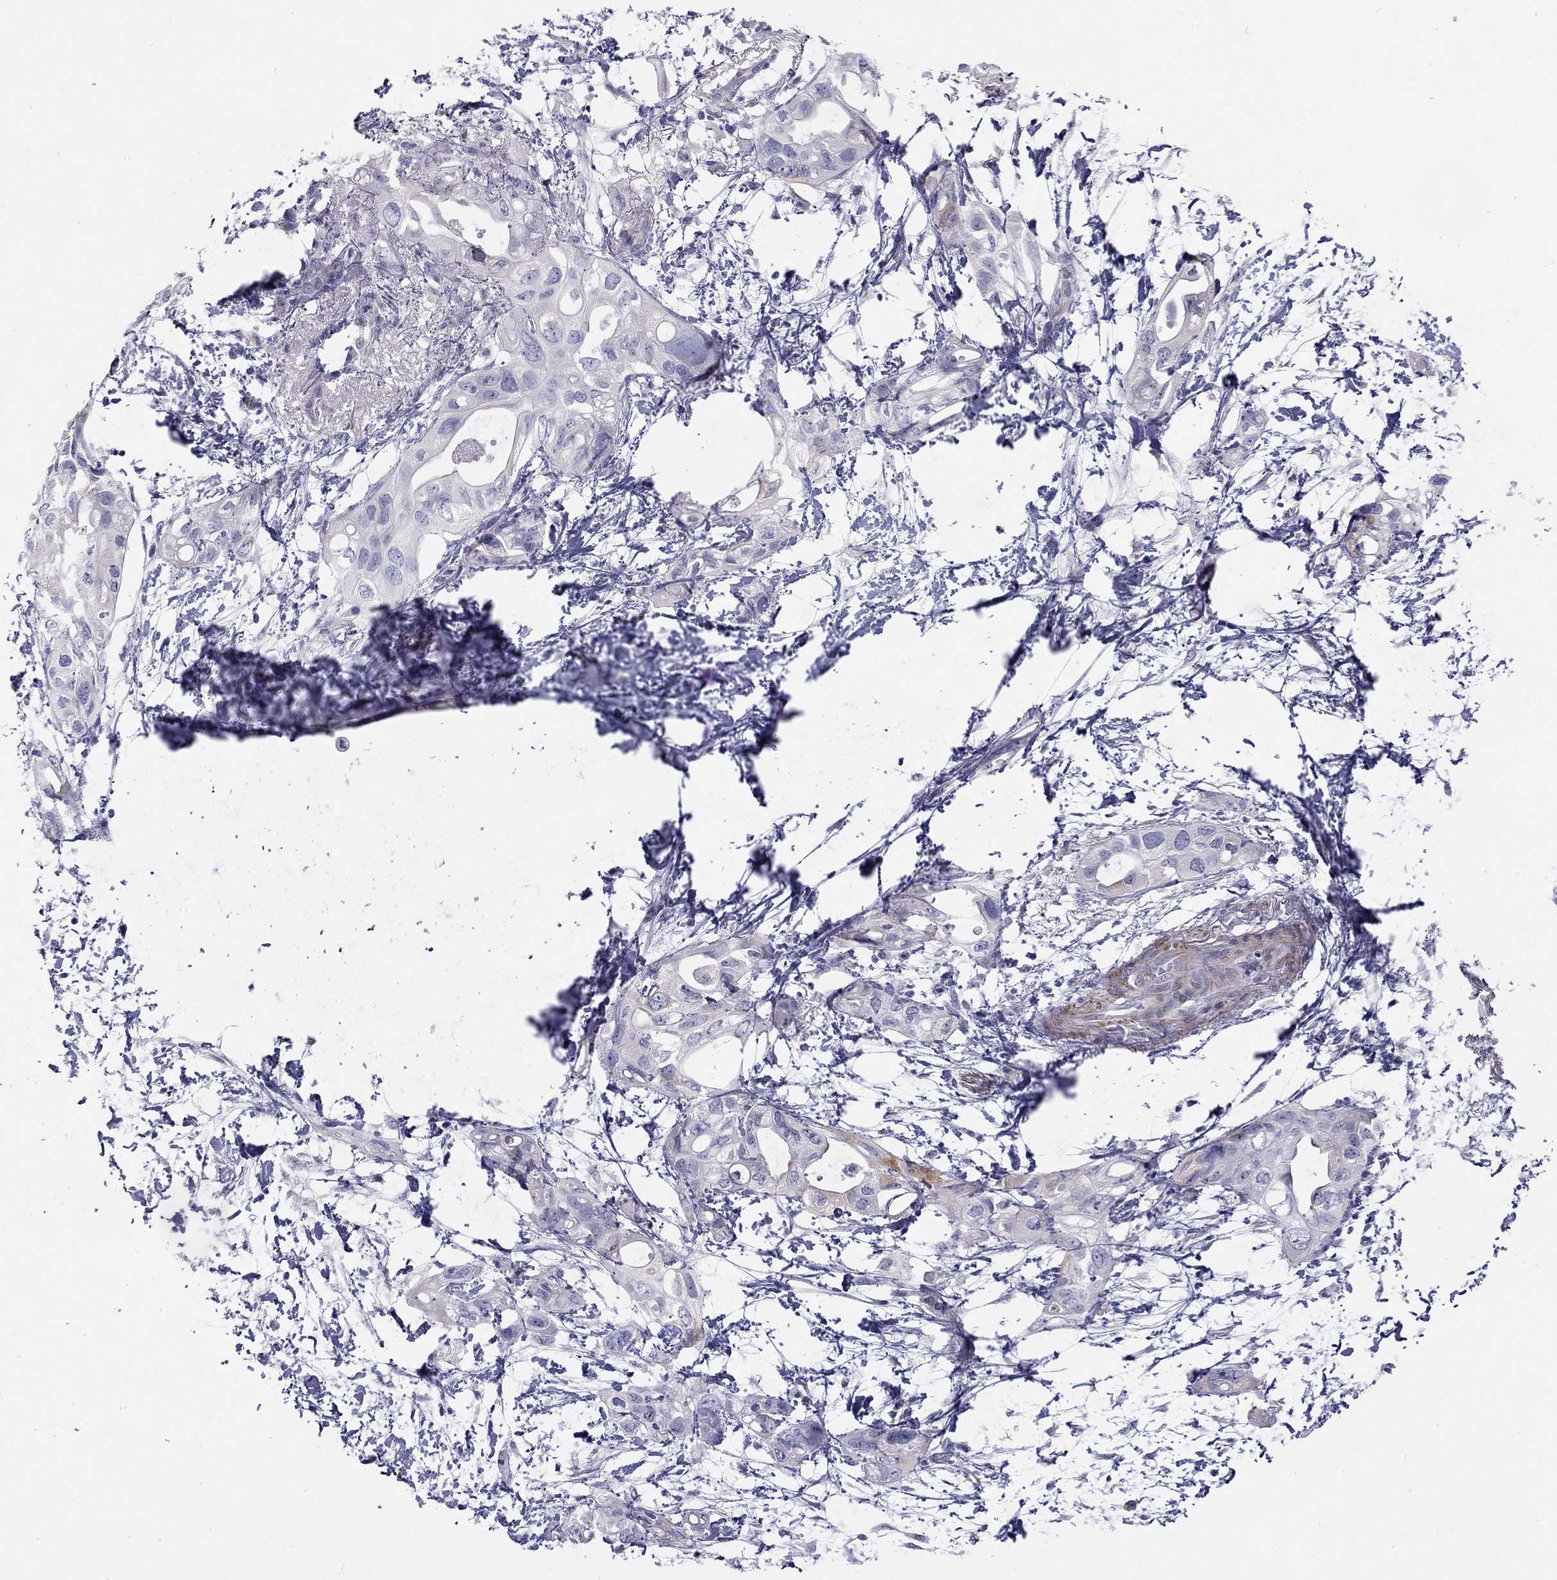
{"staining": {"intensity": "moderate", "quantity": "<25%", "location": "cytoplasmic/membranous"}, "tissue": "pancreatic cancer", "cell_type": "Tumor cells", "image_type": "cancer", "snomed": [{"axis": "morphology", "description": "Adenocarcinoma, NOS"}, {"axis": "topography", "description": "Pancreas"}], "caption": "IHC image of neoplastic tissue: human pancreatic cancer stained using IHC demonstrates low levels of moderate protein expression localized specifically in the cytoplasmic/membranous of tumor cells, appearing as a cytoplasmic/membranous brown color.", "gene": "RTL1", "patient": {"sex": "female", "age": 72}}